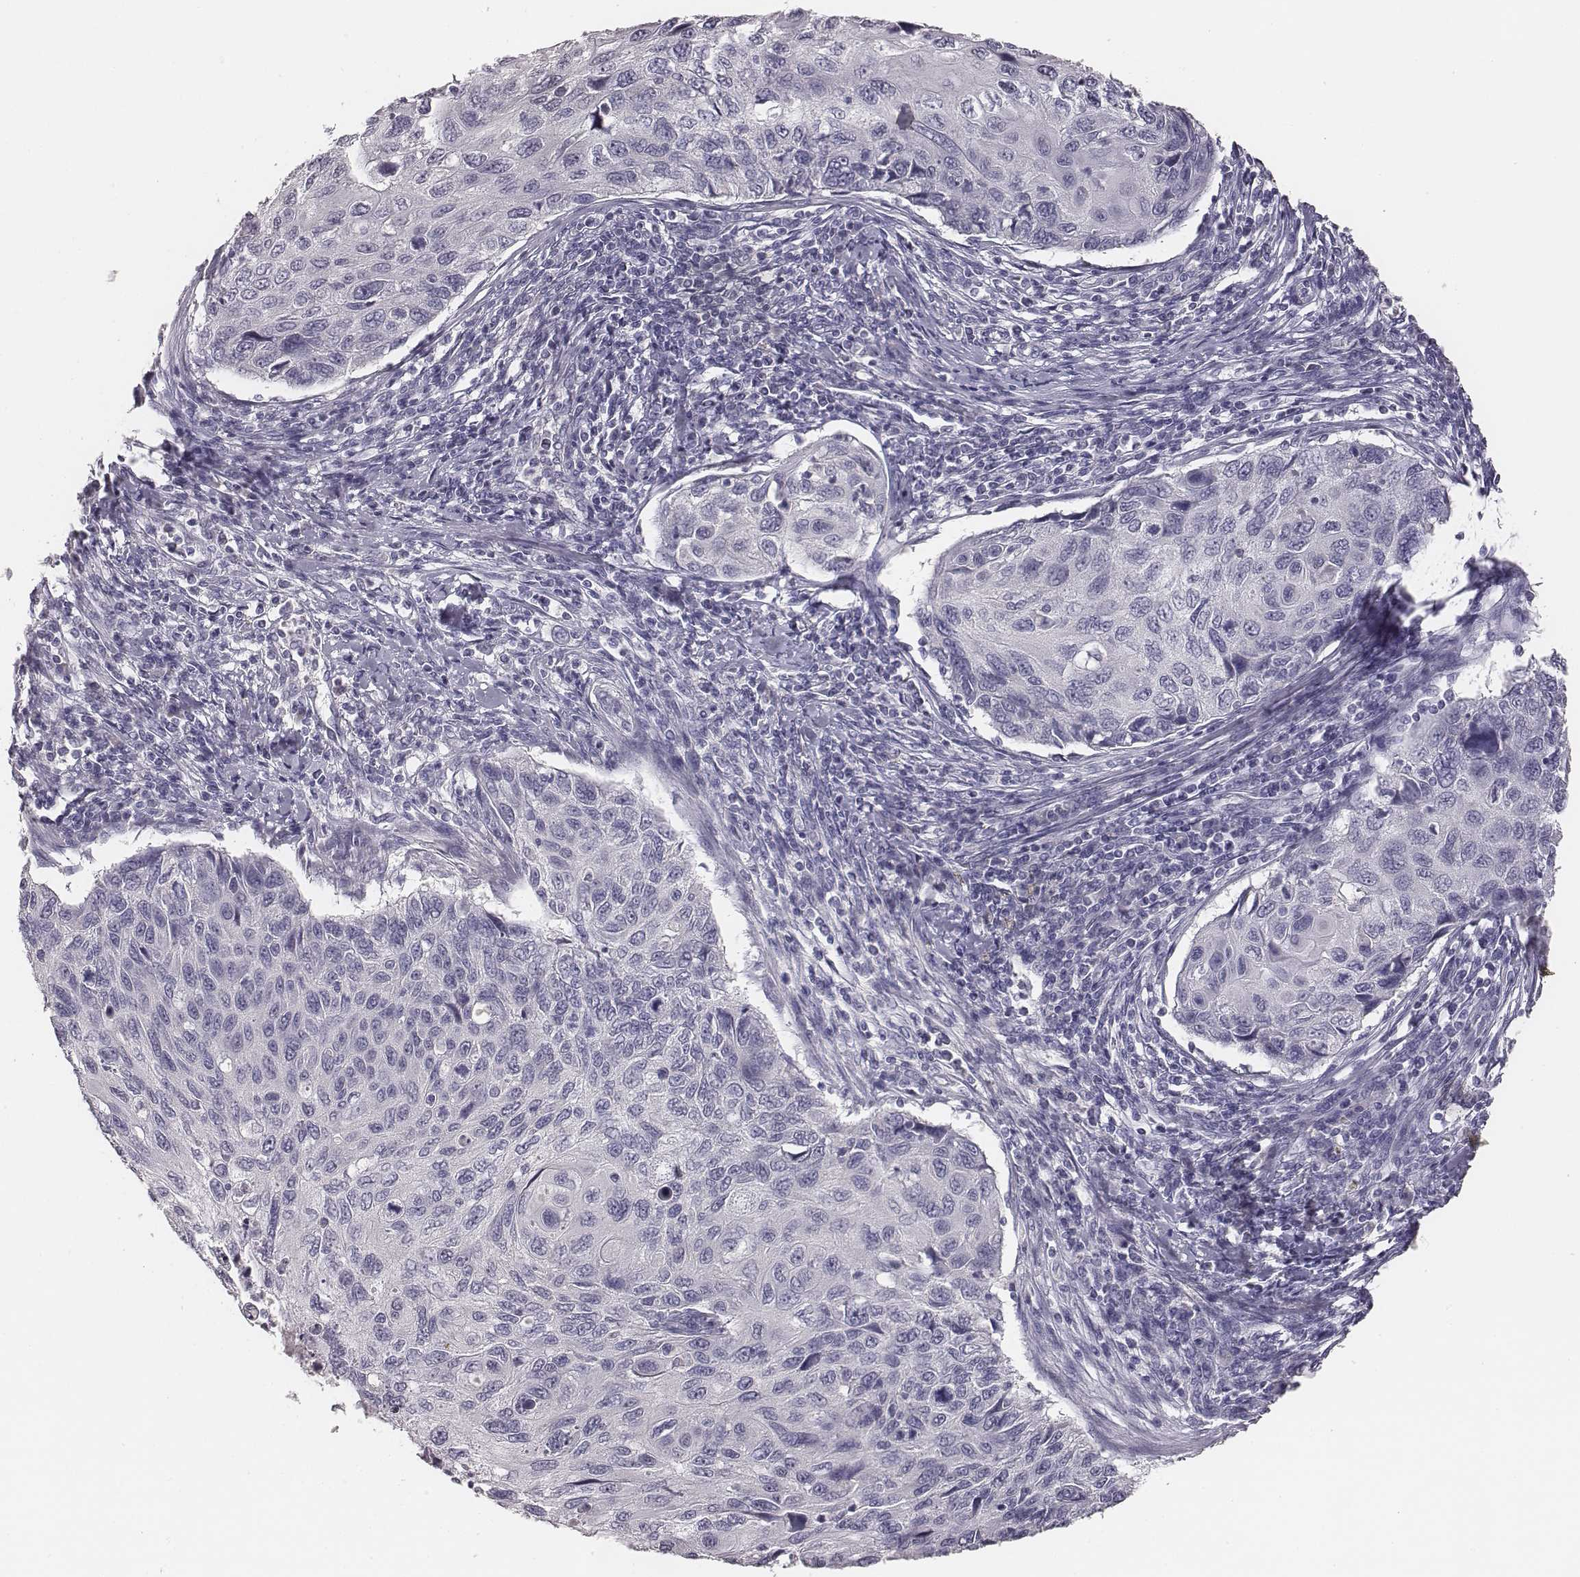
{"staining": {"intensity": "negative", "quantity": "none", "location": "none"}, "tissue": "cervical cancer", "cell_type": "Tumor cells", "image_type": "cancer", "snomed": [{"axis": "morphology", "description": "Squamous cell carcinoma, NOS"}, {"axis": "topography", "description": "Cervix"}], "caption": "Immunohistochemistry histopathology image of cervical squamous cell carcinoma stained for a protein (brown), which demonstrates no positivity in tumor cells.", "gene": "MYH6", "patient": {"sex": "female", "age": 70}}